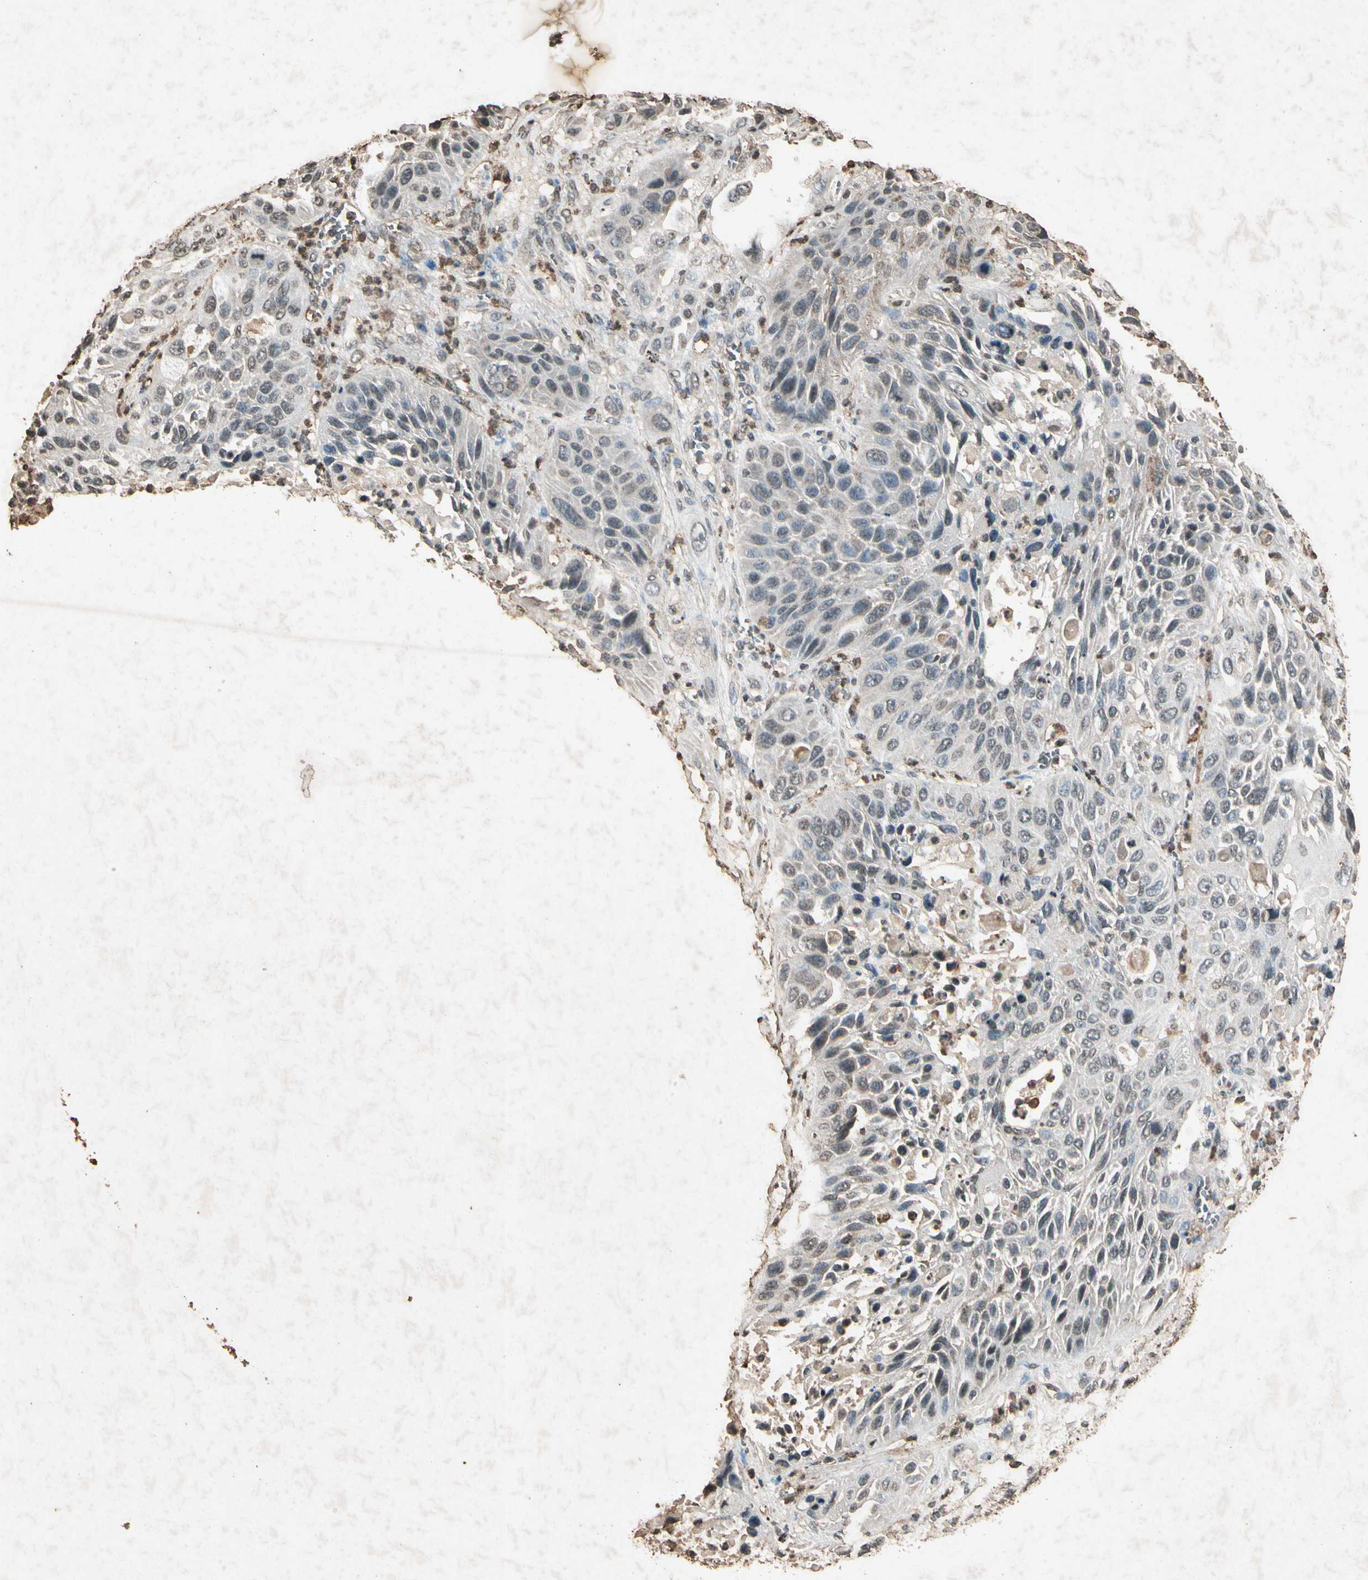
{"staining": {"intensity": "weak", "quantity": "25%-75%", "location": "cytoplasmic/membranous"}, "tissue": "lung cancer", "cell_type": "Tumor cells", "image_type": "cancer", "snomed": [{"axis": "morphology", "description": "Squamous cell carcinoma, NOS"}, {"axis": "topography", "description": "Lung"}], "caption": "Immunohistochemical staining of human lung cancer displays low levels of weak cytoplasmic/membranous staining in about 25%-75% of tumor cells. (brown staining indicates protein expression, while blue staining denotes nuclei).", "gene": "GC", "patient": {"sex": "female", "age": 76}}